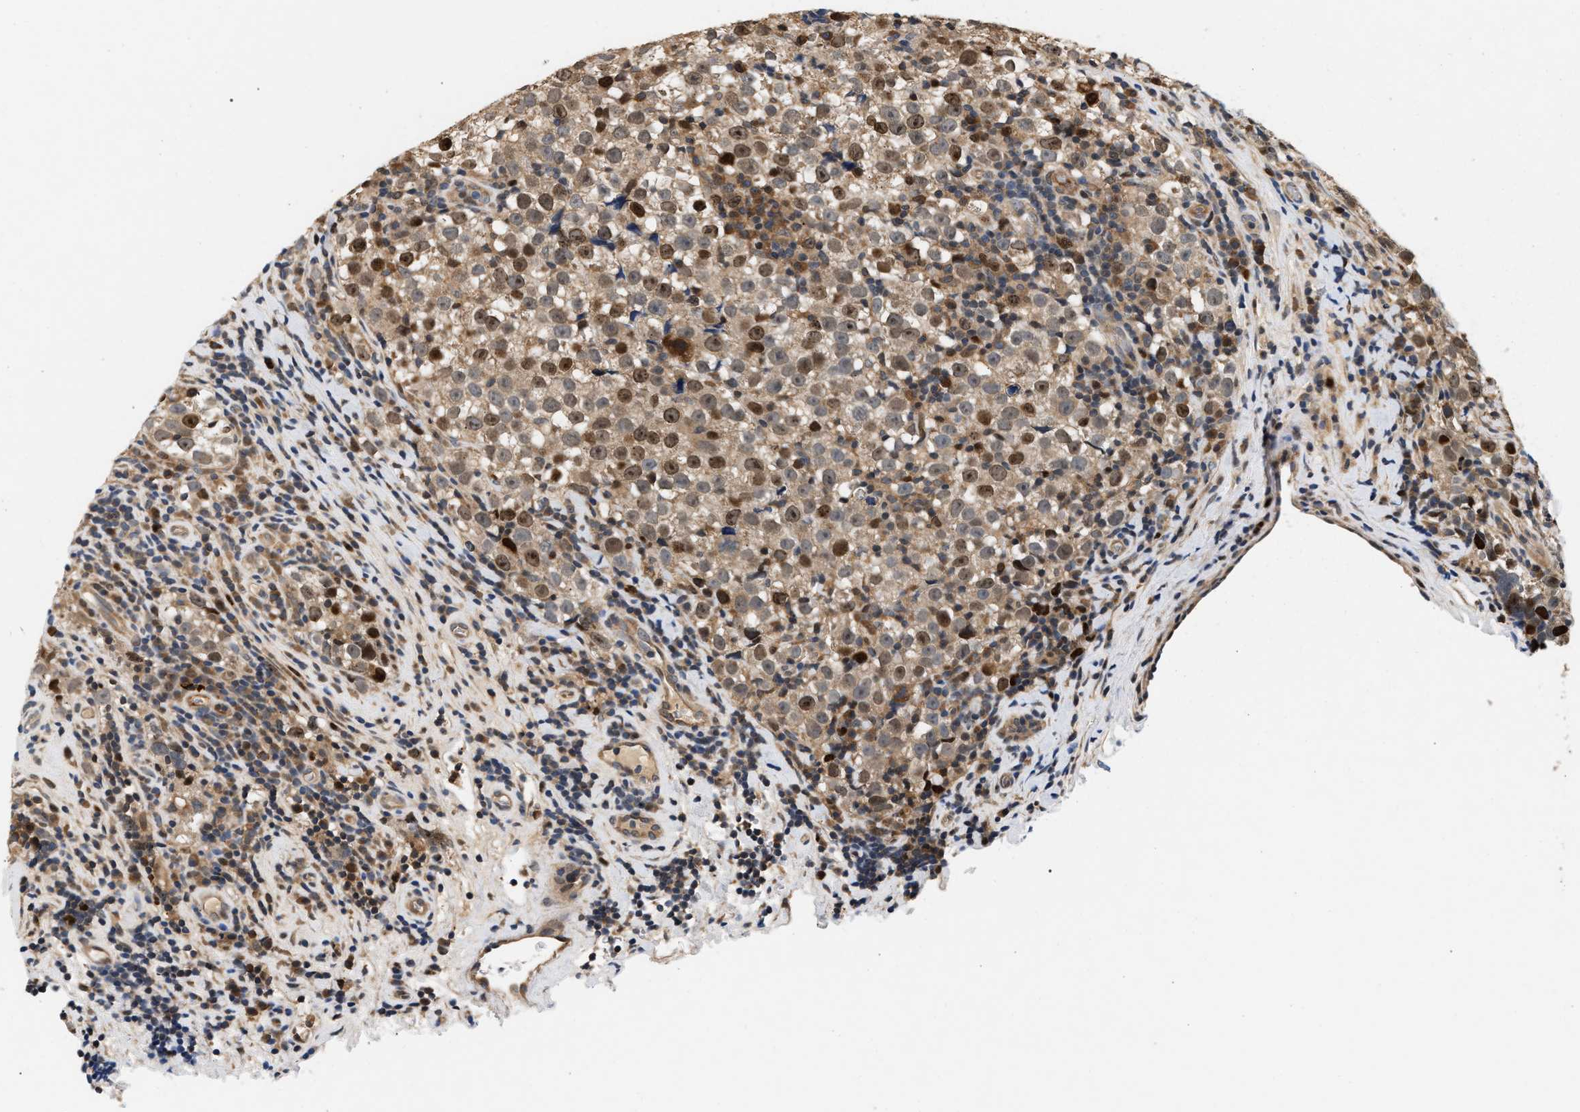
{"staining": {"intensity": "moderate", "quantity": ">75%", "location": "cytoplasmic/membranous,nuclear"}, "tissue": "testis cancer", "cell_type": "Tumor cells", "image_type": "cancer", "snomed": [{"axis": "morphology", "description": "Normal tissue, NOS"}, {"axis": "morphology", "description": "Seminoma, NOS"}, {"axis": "topography", "description": "Testis"}], "caption": "An IHC image of tumor tissue is shown. Protein staining in brown highlights moderate cytoplasmic/membranous and nuclear positivity in testis cancer within tumor cells.", "gene": "FAM78A", "patient": {"sex": "male", "age": 43}}